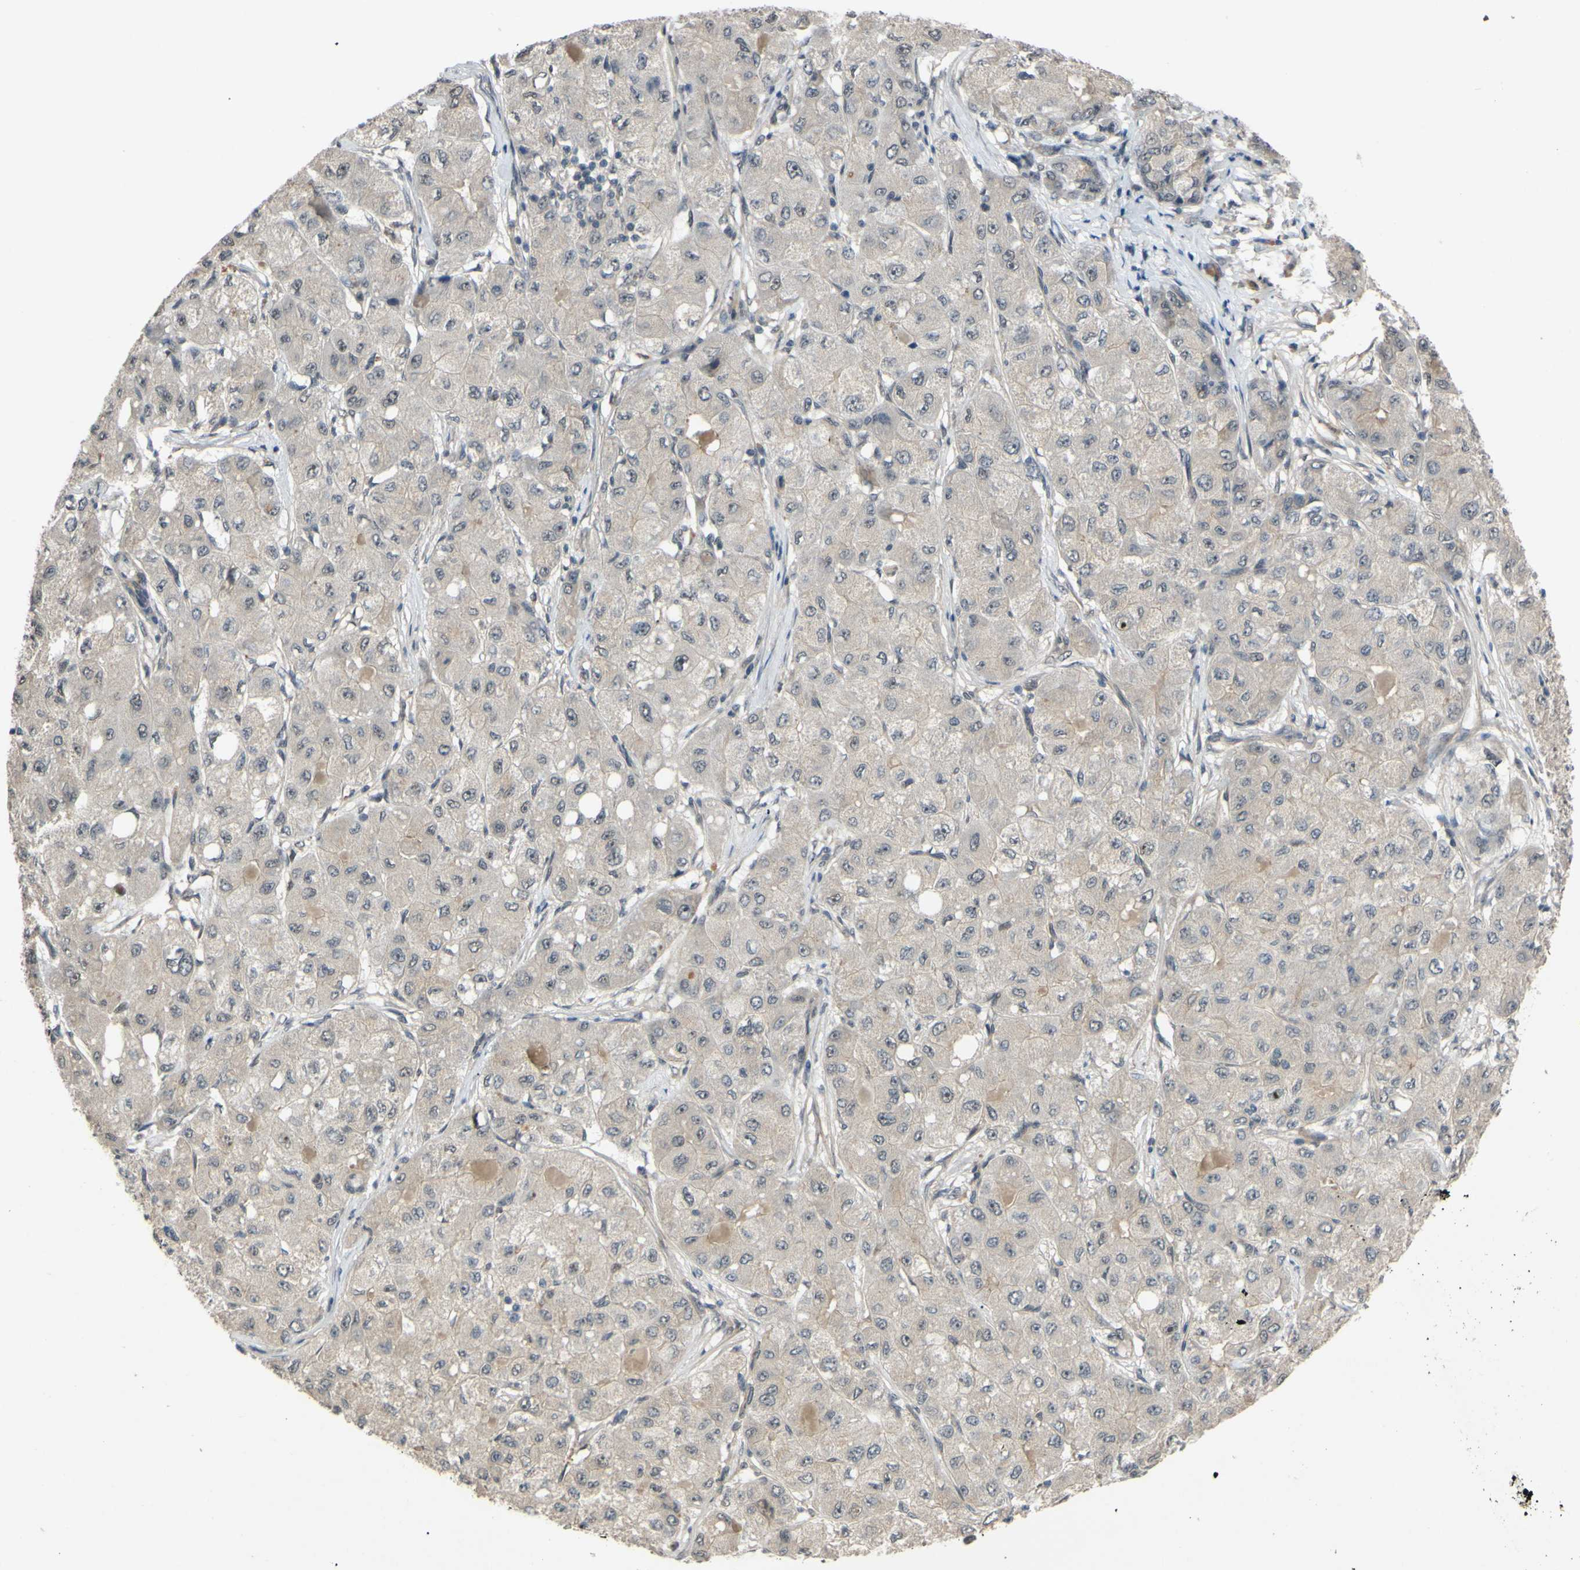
{"staining": {"intensity": "weak", "quantity": ">75%", "location": "cytoplasmic/membranous"}, "tissue": "liver cancer", "cell_type": "Tumor cells", "image_type": "cancer", "snomed": [{"axis": "morphology", "description": "Carcinoma, Hepatocellular, NOS"}, {"axis": "topography", "description": "Liver"}], "caption": "This is a histology image of IHC staining of liver cancer (hepatocellular carcinoma), which shows weak positivity in the cytoplasmic/membranous of tumor cells.", "gene": "ALK", "patient": {"sex": "male", "age": 80}}